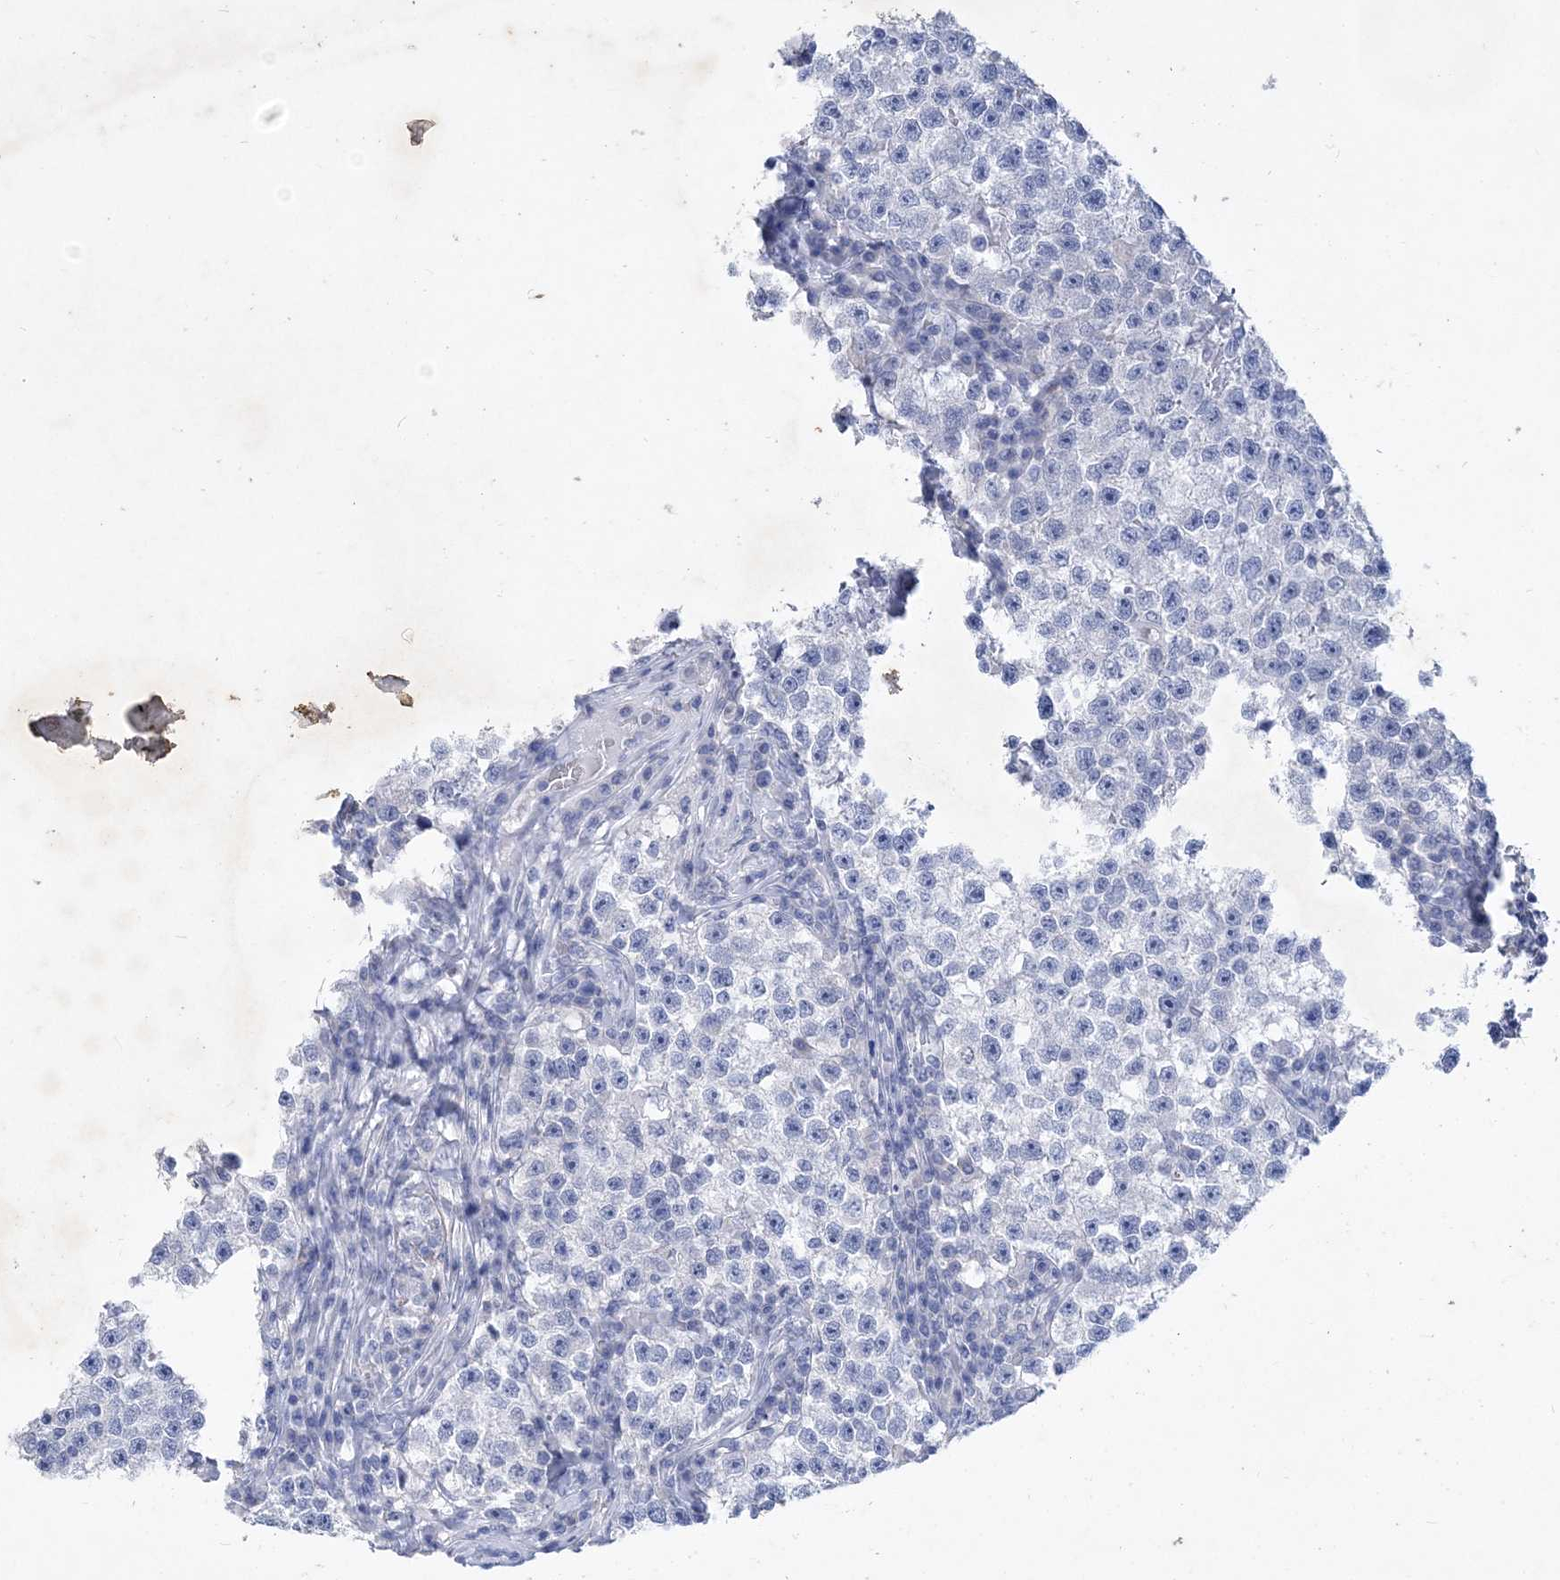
{"staining": {"intensity": "negative", "quantity": "none", "location": "none"}, "tissue": "testis cancer", "cell_type": "Tumor cells", "image_type": "cancer", "snomed": [{"axis": "morphology", "description": "Seminoma, NOS"}, {"axis": "topography", "description": "Testis"}], "caption": "Tumor cells are negative for brown protein staining in testis cancer (seminoma). The staining was performed using DAB to visualize the protein expression in brown, while the nuclei were stained in blue with hematoxylin (Magnification: 20x).", "gene": "COPS8", "patient": {"sex": "male", "age": 22}}